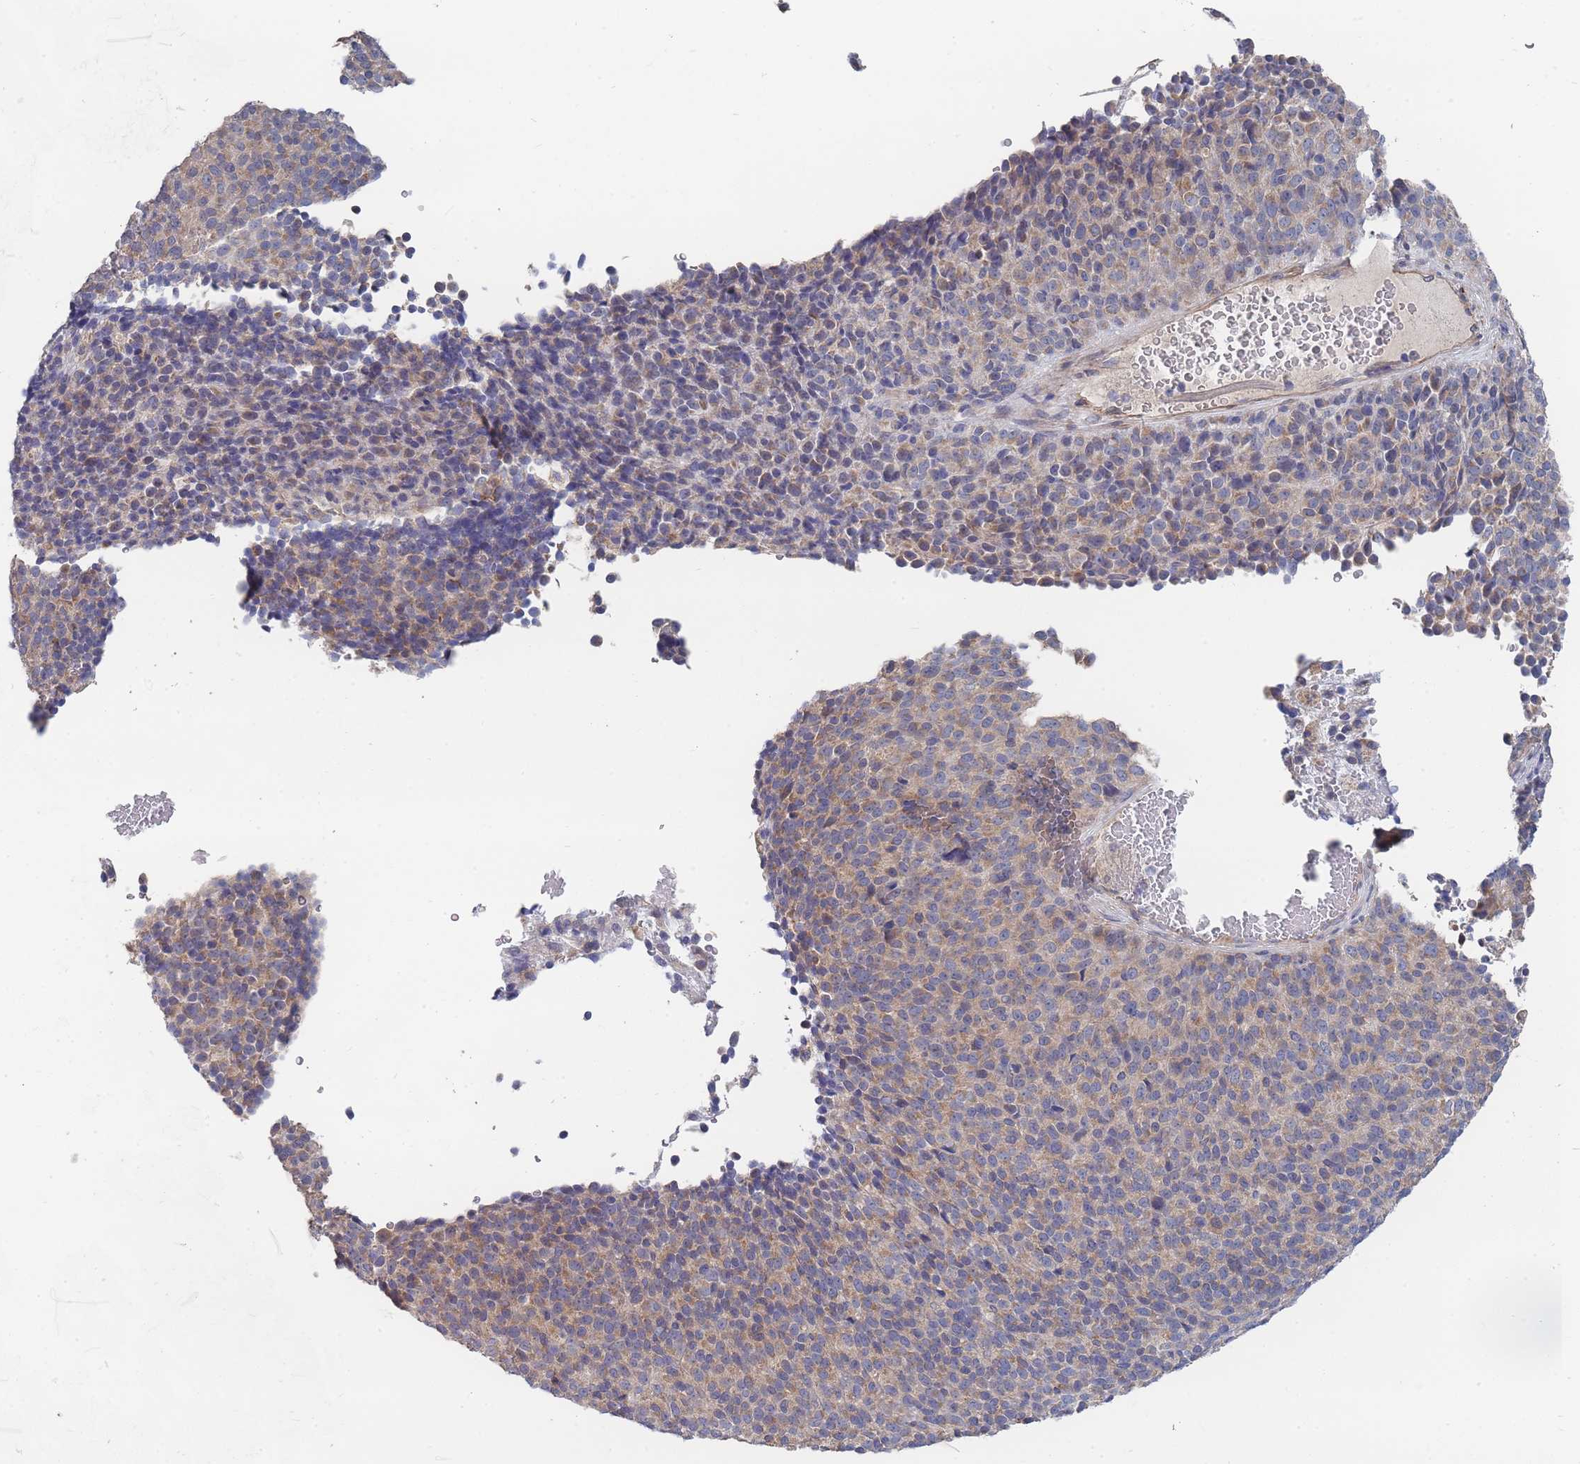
{"staining": {"intensity": "moderate", "quantity": ">75%", "location": "cytoplasmic/membranous"}, "tissue": "melanoma", "cell_type": "Tumor cells", "image_type": "cancer", "snomed": [{"axis": "morphology", "description": "Malignant melanoma, Metastatic site"}, {"axis": "topography", "description": "Brain"}], "caption": "Melanoma stained with DAB IHC displays medium levels of moderate cytoplasmic/membranous positivity in about >75% of tumor cells. Using DAB (3,3'-diaminobenzidine) (brown) and hematoxylin (blue) stains, captured at high magnification using brightfield microscopy.", "gene": "NUB1", "patient": {"sex": "female", "age": 56}}